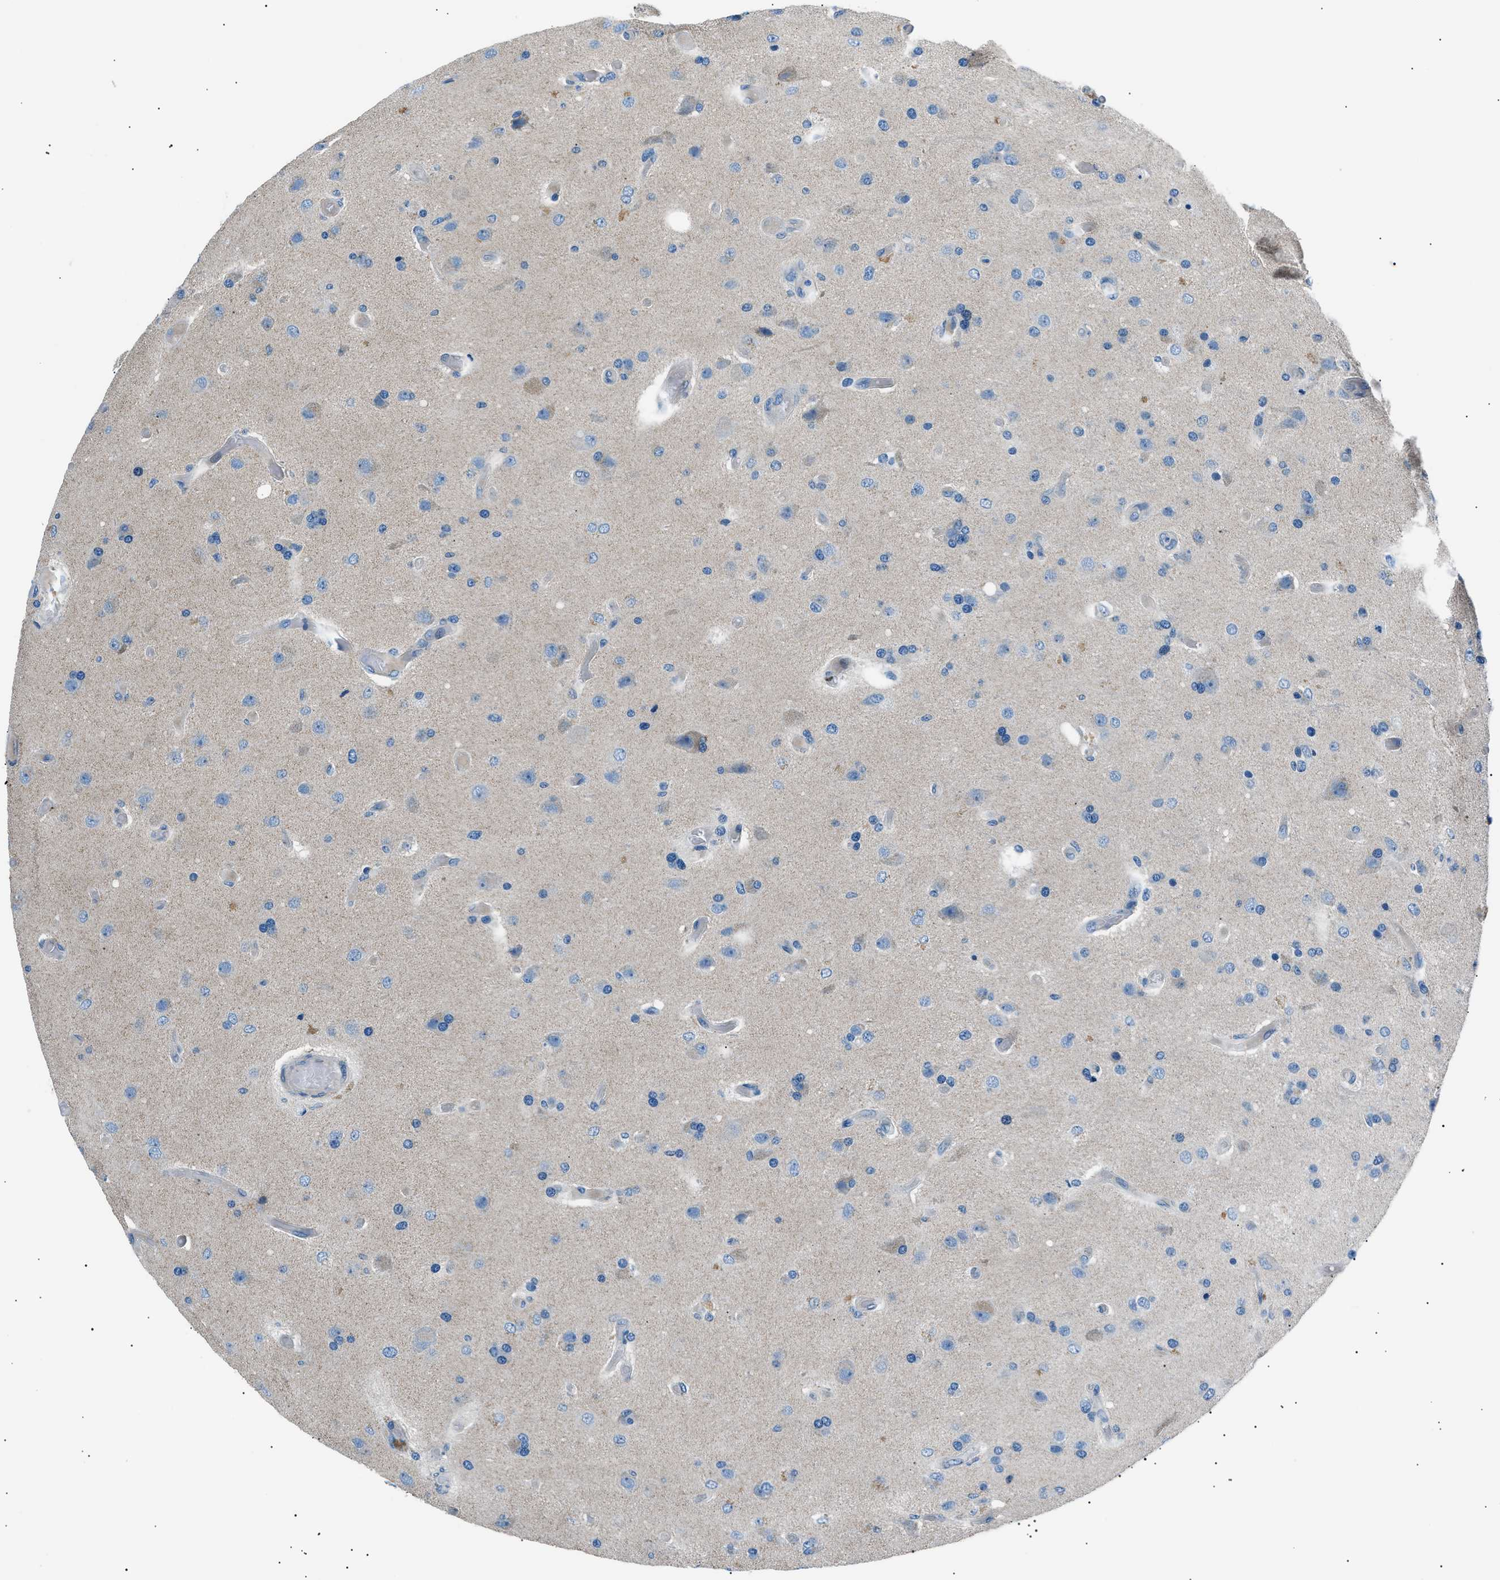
{"staining": {"intensity": "negative", "quantity": "none", "location": "none"}, "tissue": "glioma", "cell_type": "Tumor cells", "image_type": "cancer", "snomed": [{"axis": "morphology", "description": "Normal tissue, NOS"}, {"axis": "morphology", "description": "Glioma, malignant, High grade"}, {"axis": "topography", "description": "Cerebral cortex"}], "caption": "A photomicrograph of human malignant high-grade glioma is negative for staining in tumor cells. Nuclei are stained in blue.", "gene": "LRRC37B", "patient": {"sex": "male", "age": 77}}